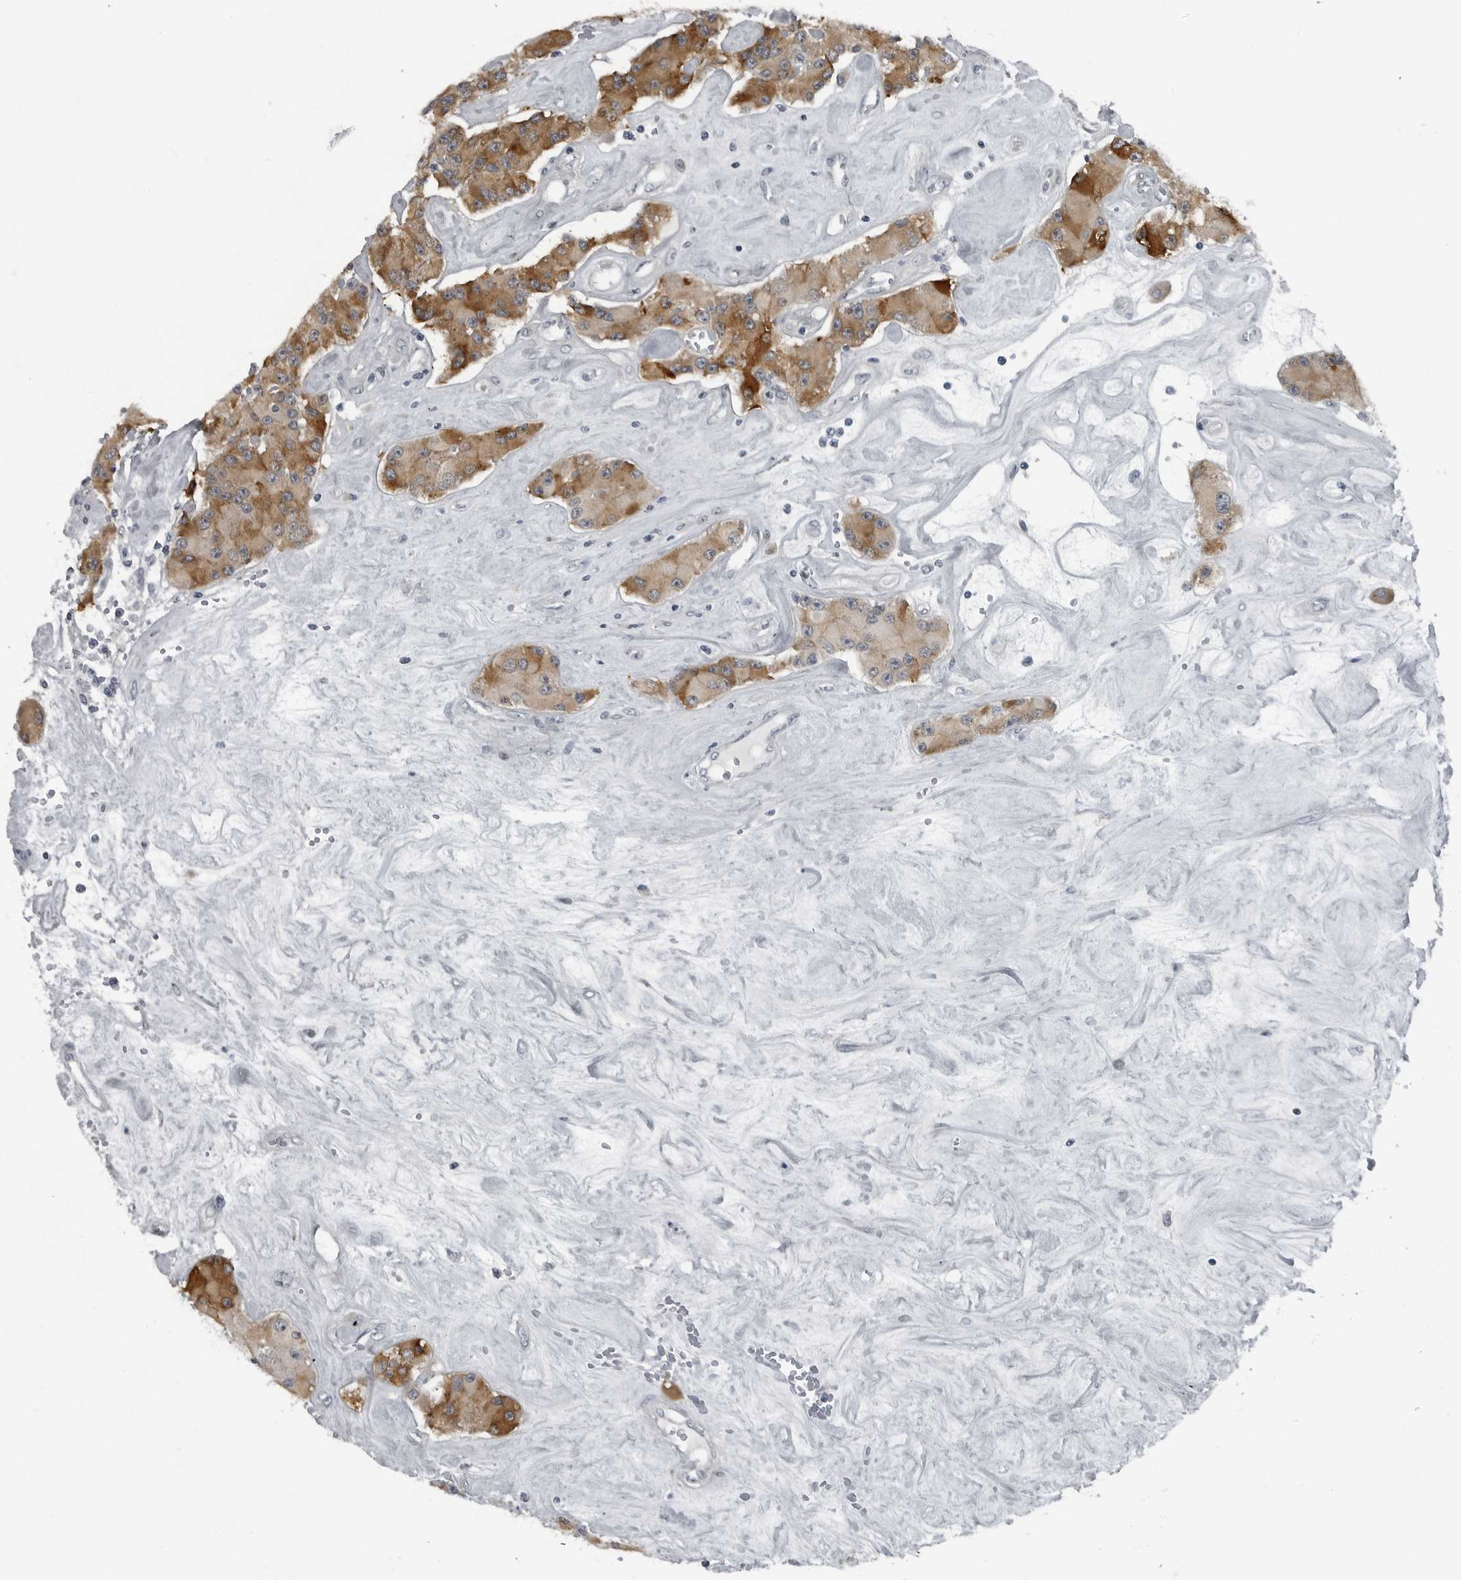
{"staining": {"intensity": "moderate", "quantity": ">75%", "location": "cytoplasmic/membranous"}, "tissue": "carcinoid", "cell_type": "Tumor cells", "image_type": "cancer", "snomed": [{"axis": "morphology", "description": "Carcinoid, malignant, NOS"}, {"axis": "topography", "description": "Pancreas"}], "caption": "Protein staining displays moderate cytoplasmic/membranous staining in approximately >75% of tumor cells in malignant carcinoid.", "gene": "DNAAF11", "patient": {"sex": "male", "age": 41}}